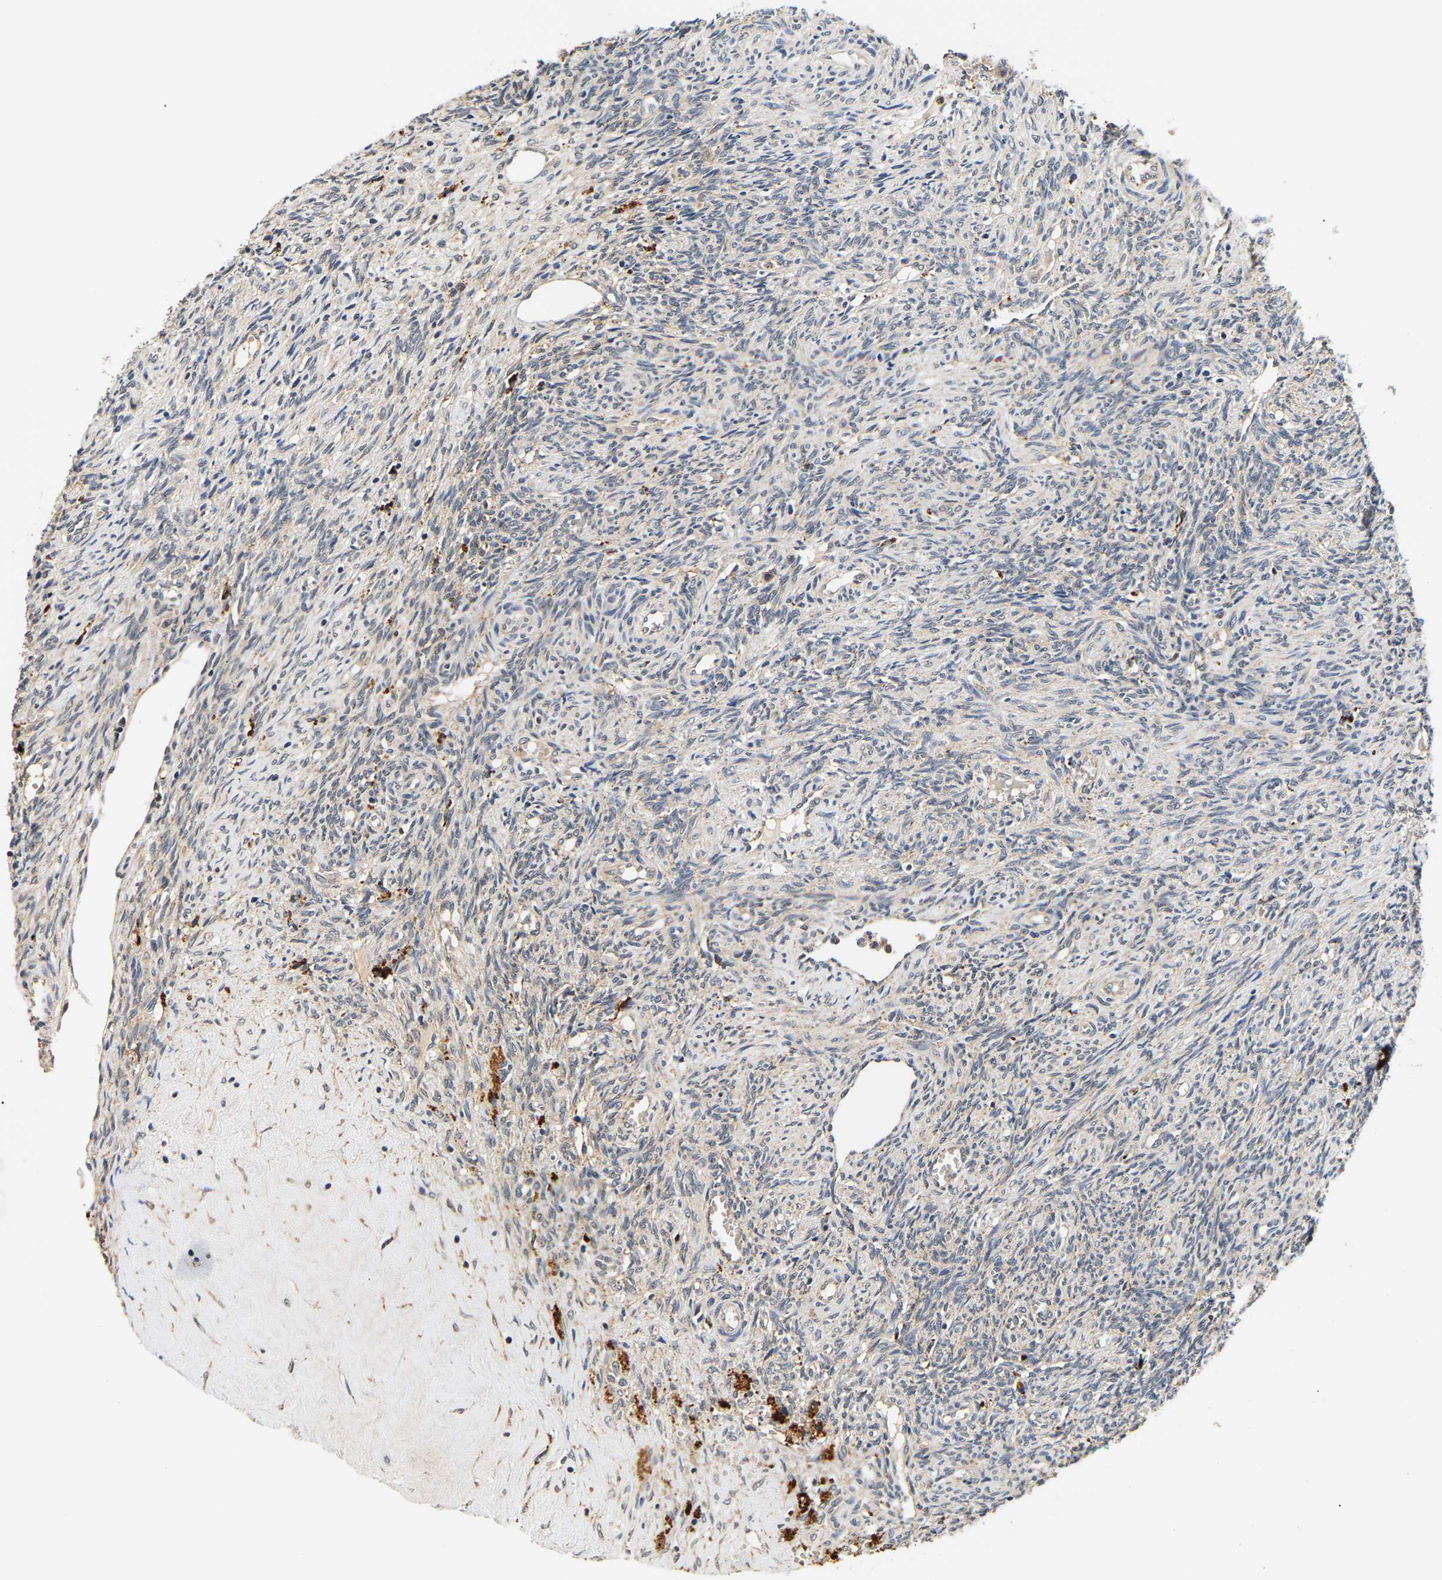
{"staining": {"intensity": "weak", "quantity": ">75%", "location": "cytoplasmic/membranous"}, "tissue": "ovary", "cell_type": "Follicle cells", "image_type": "normal", "snomed": [{"axis": "morphology", "description": "Normal tissue, NOS"}, {"axis": "topography", "description": "Ovary"}], "caption": "Immunohistochemistry (IHC) image of normal ovary: ovary stained using immunohistochemistry shows low levels of weak protein expression localized specifically in the cytoplasmic/membranous of follicle cells, appearing as a cytoplasmic/membranous brown color.", "gene": "SMU1", "patient": {"sex": "female", "age": 41}}